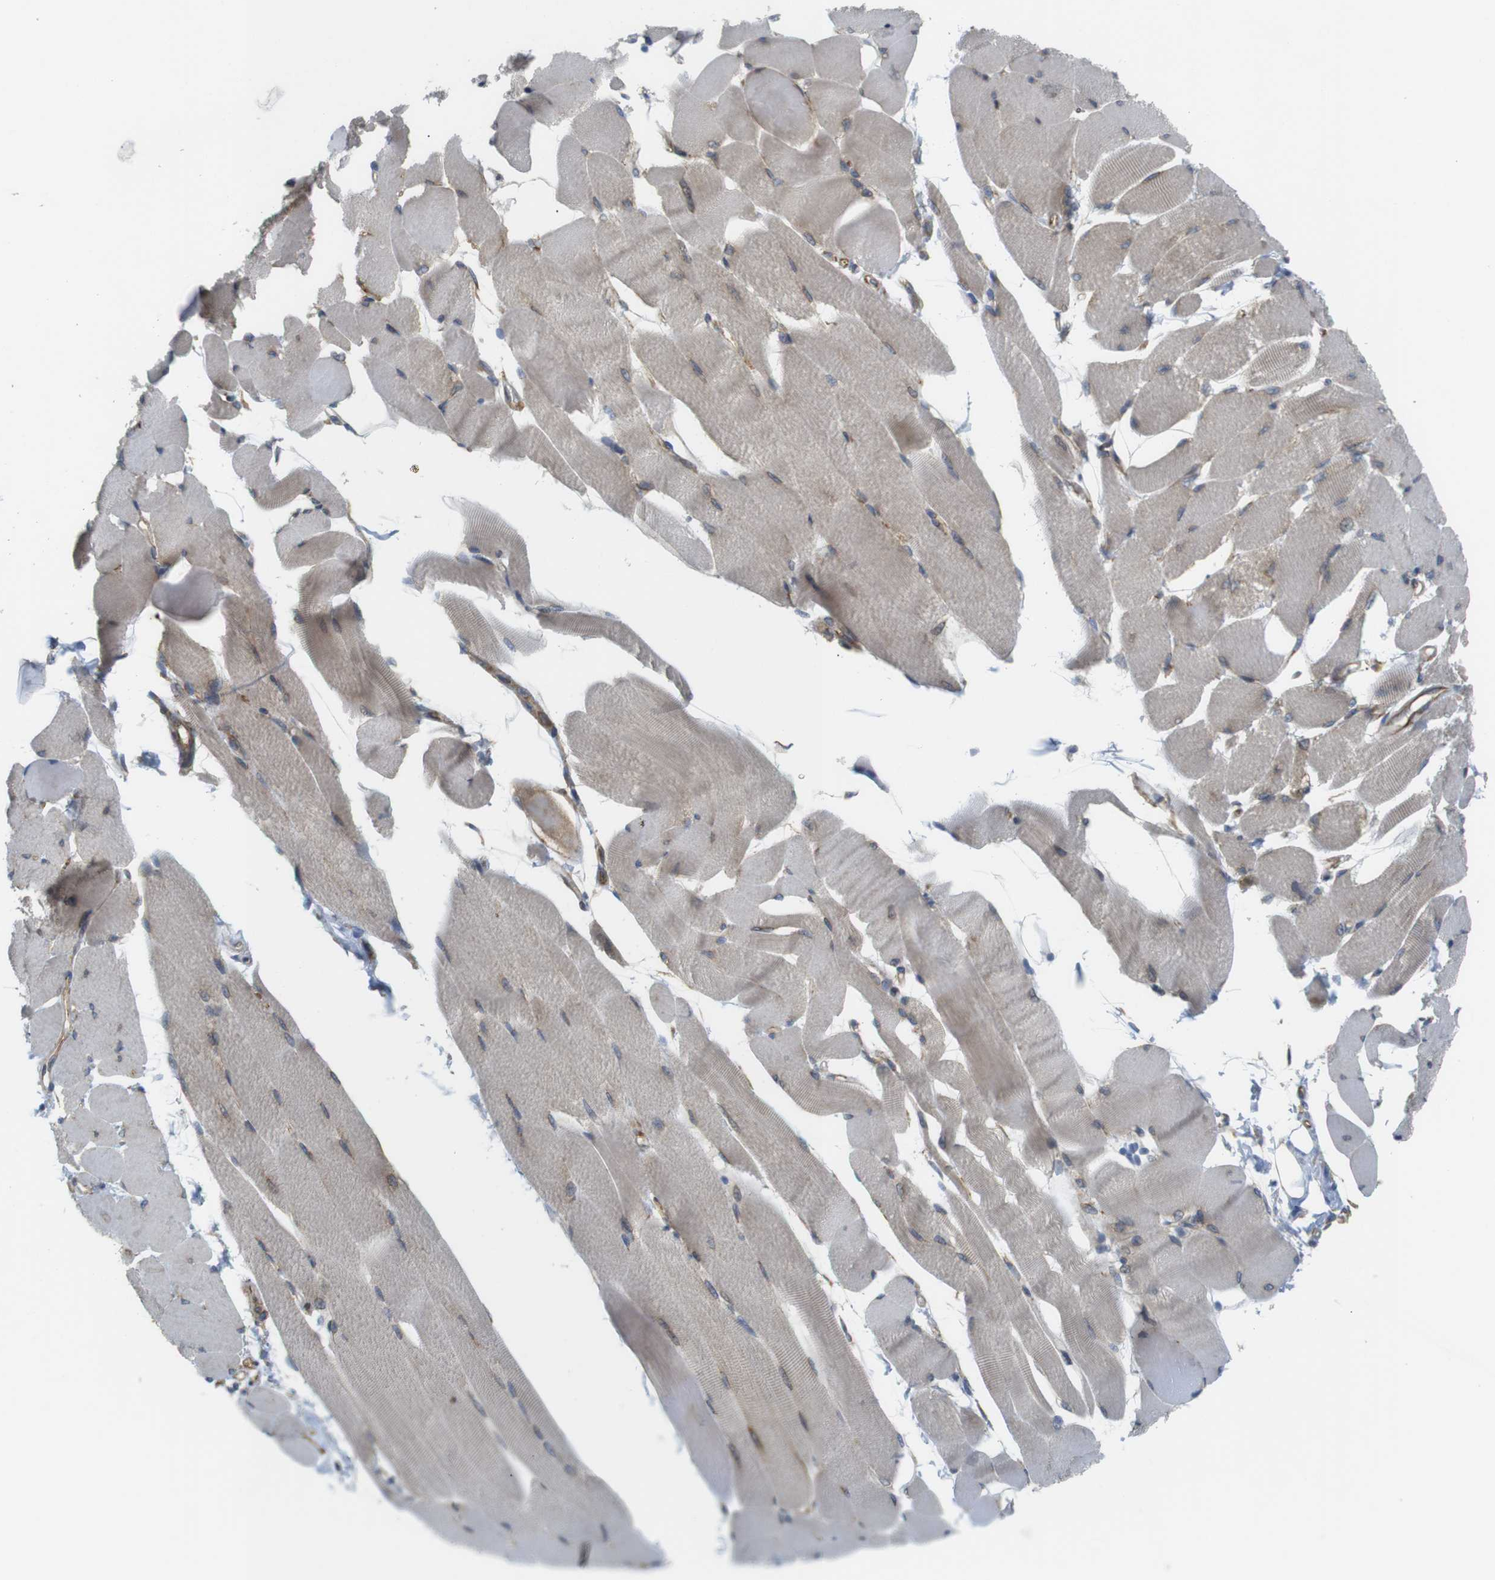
{"staining": {"intensity": "weak", "quantity": ">75%", "location": "cytoplasmic/membranous"}, "tissue": "skeletal muscle", "cell_type": "Myocytes", "image_type": "normal", "snomed": [{"axis": "morphology", "description": "Normal tissue, NOS"}, {"axis": "topography", "description": "Skeletal muscle"}, {"axis": "topography", "description": "Peripheral nerve tissue"}], "caption": "The image displays a brown stain indicating the presence of a protein in the cytoplasmic/membranous of myocytes in skeletal muscle. Immunohistochemistry (ihc) stains the protein of interest in brown and the nuclei are stained blue.", "gene": "PCNX2", "patient": {"sex": "female", "age": 84}}